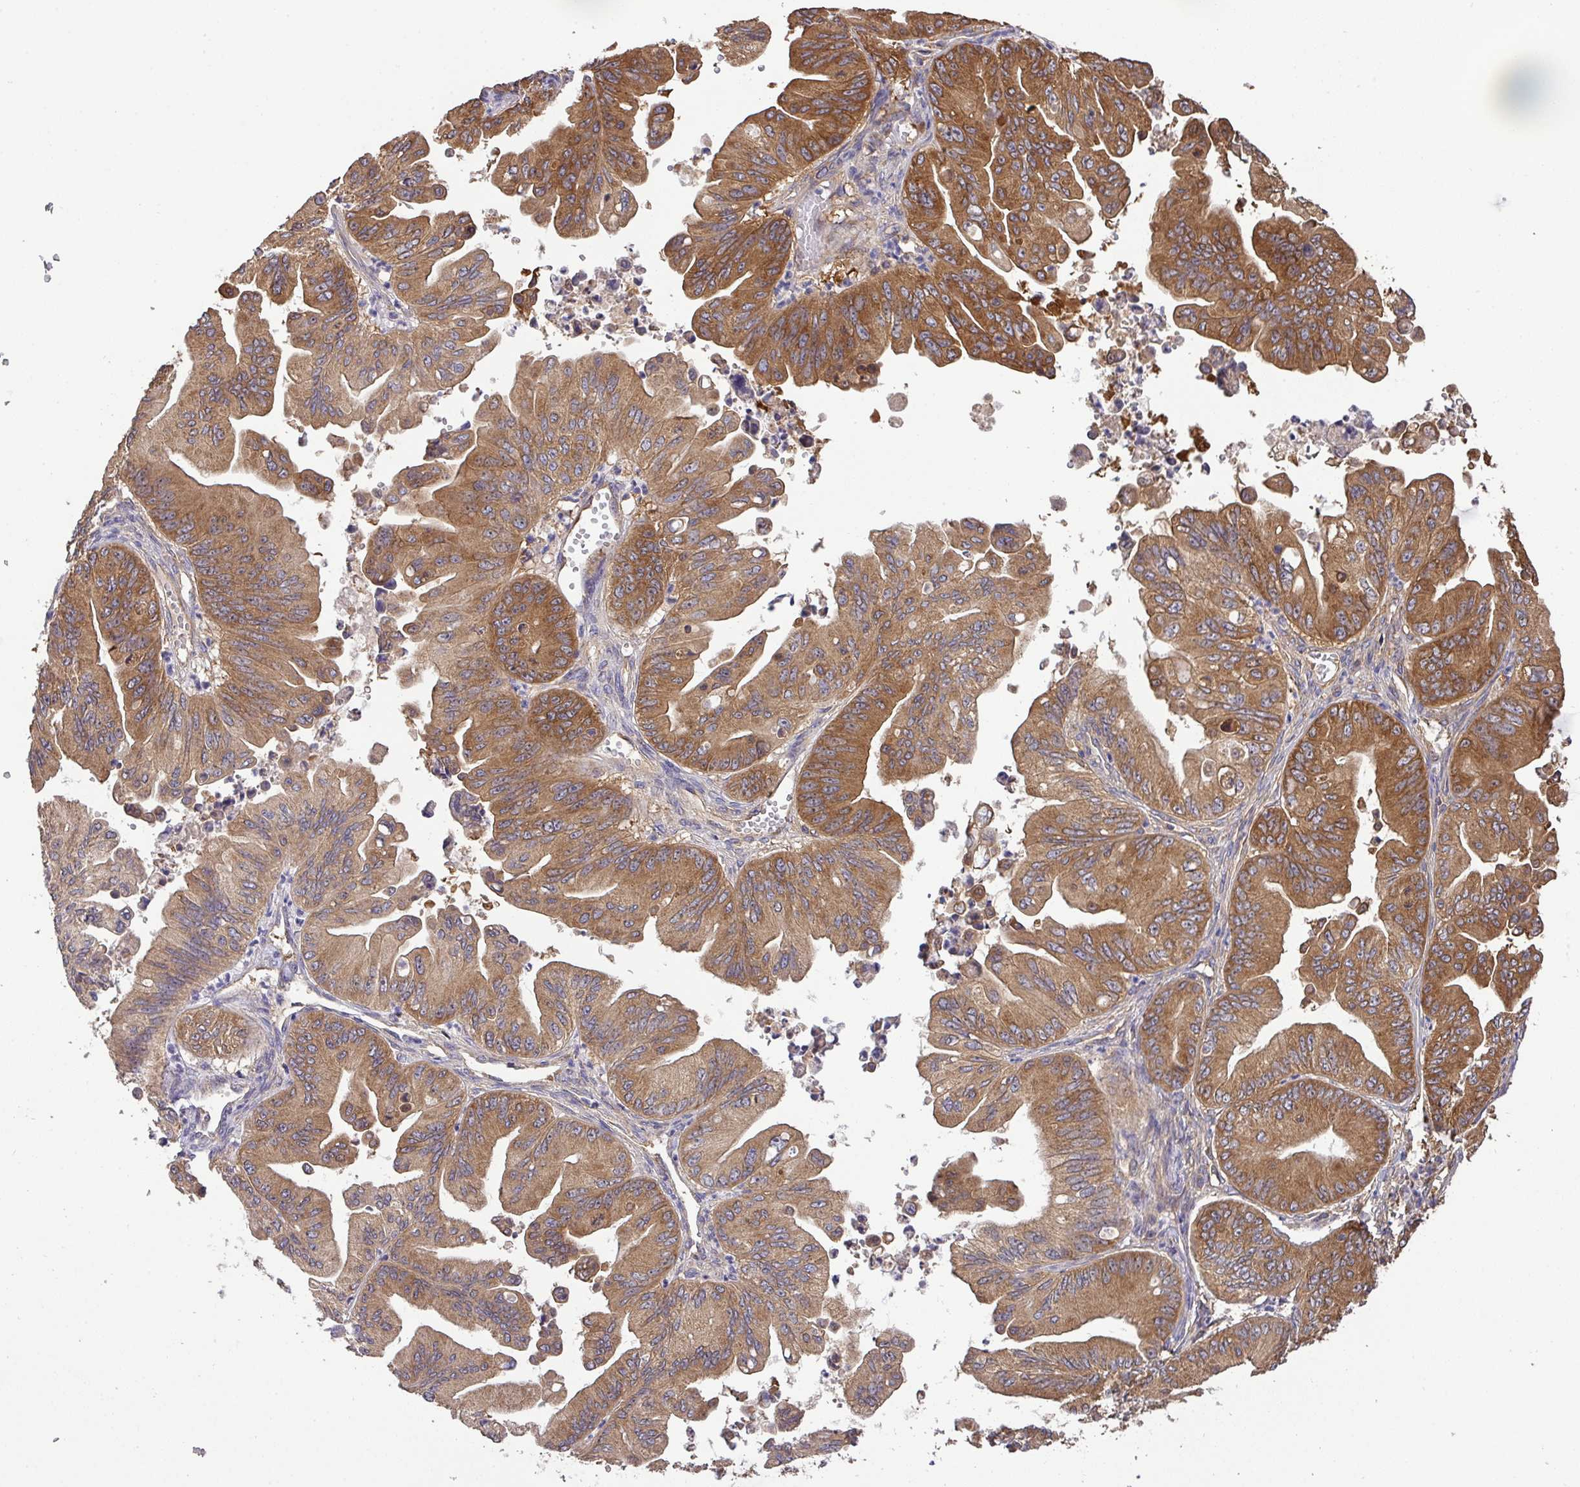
{"staining": {"intensity": "moderate", "quantity": ">75%", "location": "cytoplasmic/membranous"}, "tissue": "ovarian cancer", "cell_type": "Tumor cells", "image_type": "cancer", "snomed": [{"axis": "morphology", "description": "Cystadenocarcinoma, mucinous, NOS"}, {"axis": "topography", "description": "Ovary"}], "caption": "Human ovarian cancer (mucinous cystadenocarcinoma) stained for a protein (brown) displays moderate cytoplasmic/membranous positive expression in approximately >75% of tumor cells.", "gene": "GSPT1", "patient": {"sex": "female", "age": 71}}